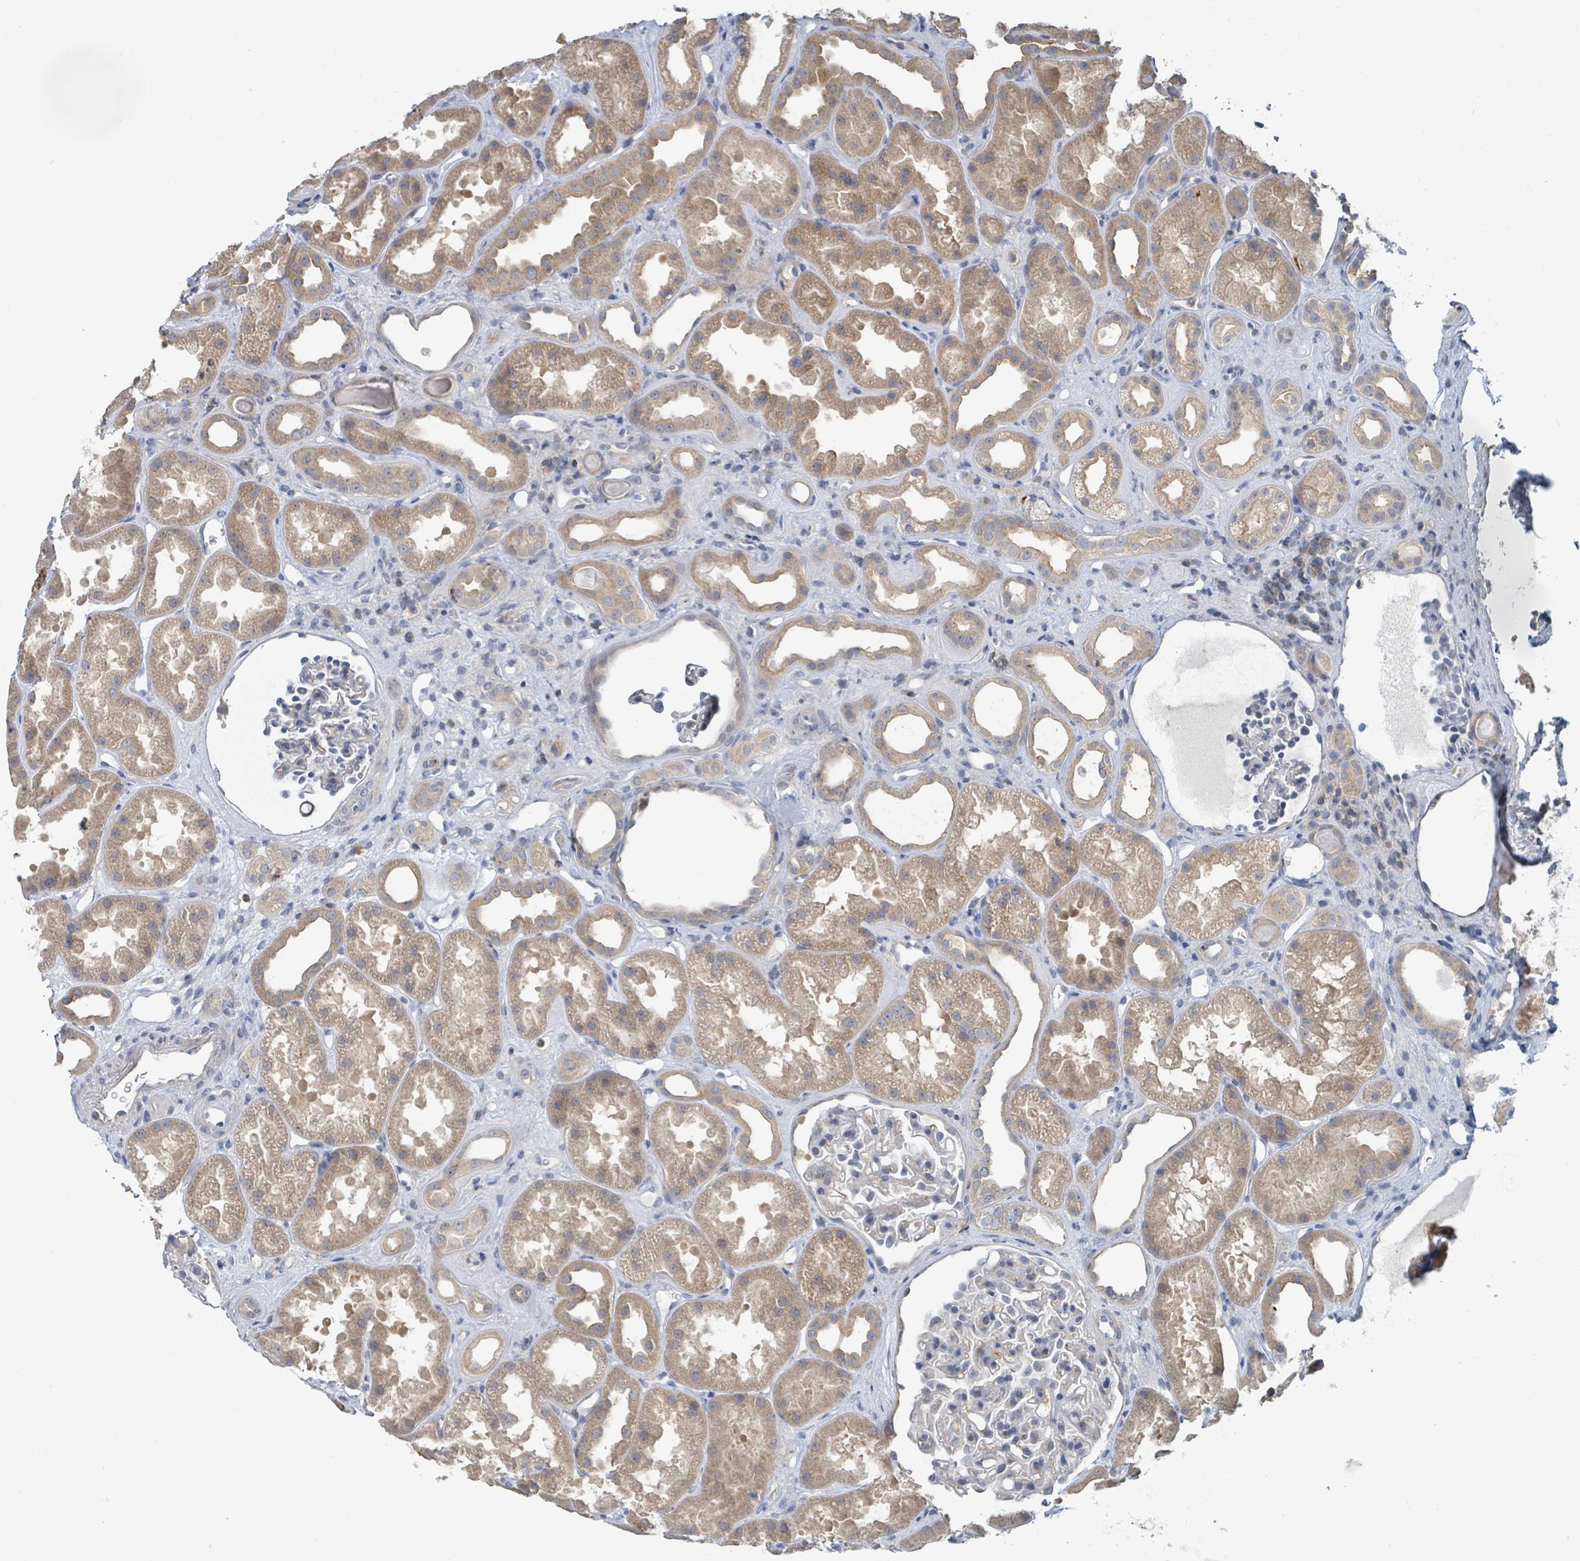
{"staining": {"intensity": "negative", "quantity": "none", "location": "none"}, "tissue": "kidney", "cell_type": "Cells in glomeruli", "image_type": "normal", "snomed": [{"axis": "morphology", "description": "Normal tissue, NOS"}, {"axis": "topography", "description": "Kidney"}], "caption": "Cells in glomeruli show no significant positivity in normal kidney. The staining is performed using DAB brown chromogen with nuclei counter-stained in using hematoxylin.", "gene": "LRRC42", "patient": {"sex": "male", "age": 61}}